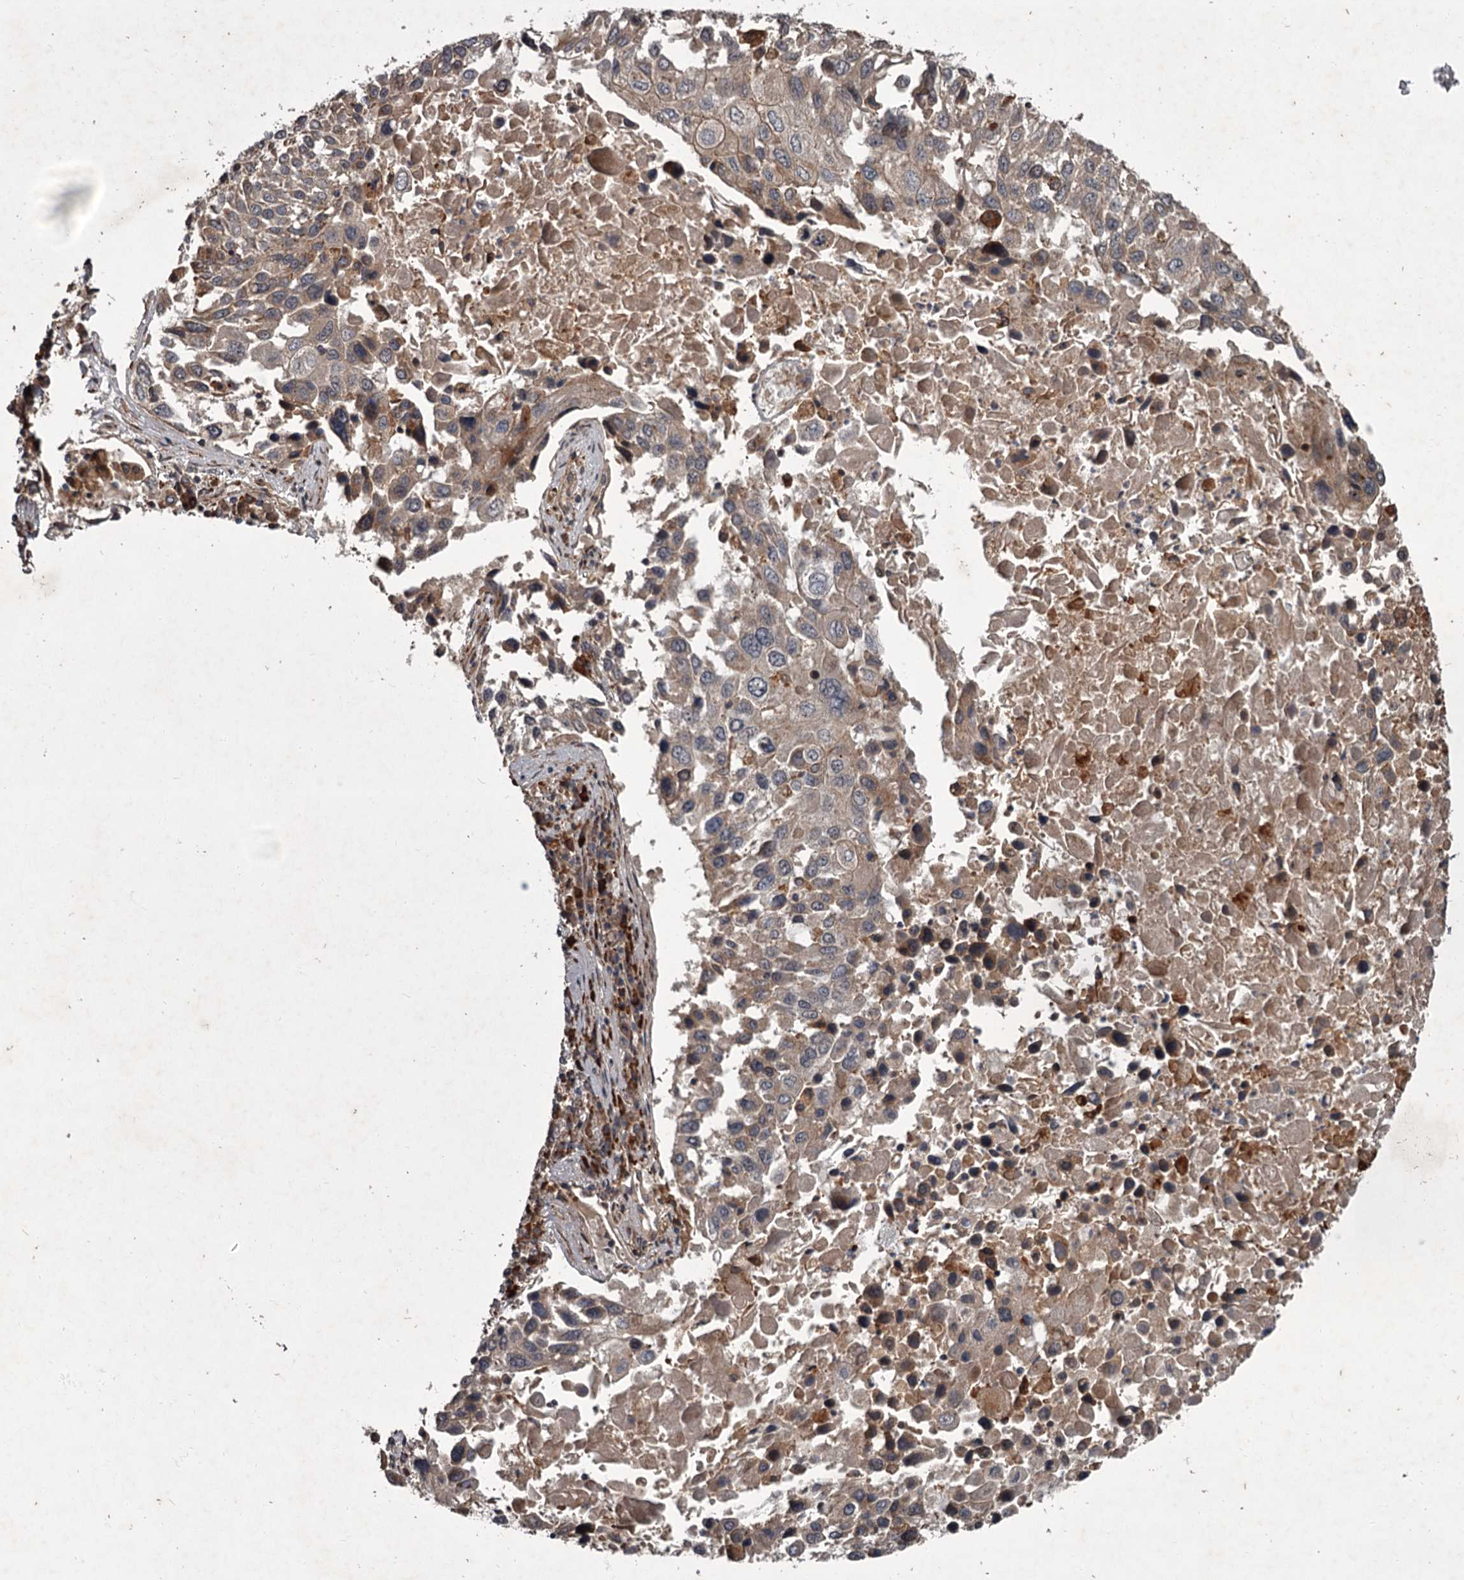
{"staining": {"intensity": "weak", "quantity": ">75%", "location": "cytoplasmic/membranous"}, "tissue": "lung cancer", "cell_type": "Tumor cells", "image_type": "cancer", "snomed": [{"axis": "morphology", "description": "Squamous cell carcinoma, NOS"}, {"axis": "topography", "description": "Lung"}], "caption": "Protein expression analysis of squamous cell carcinoma (lung) demonstrates weak cytoplasmic/membranous expression in about >75% of tumor cells.", "gene": "UNC93B1", "patient": {"sex": "male", "age": 65}}